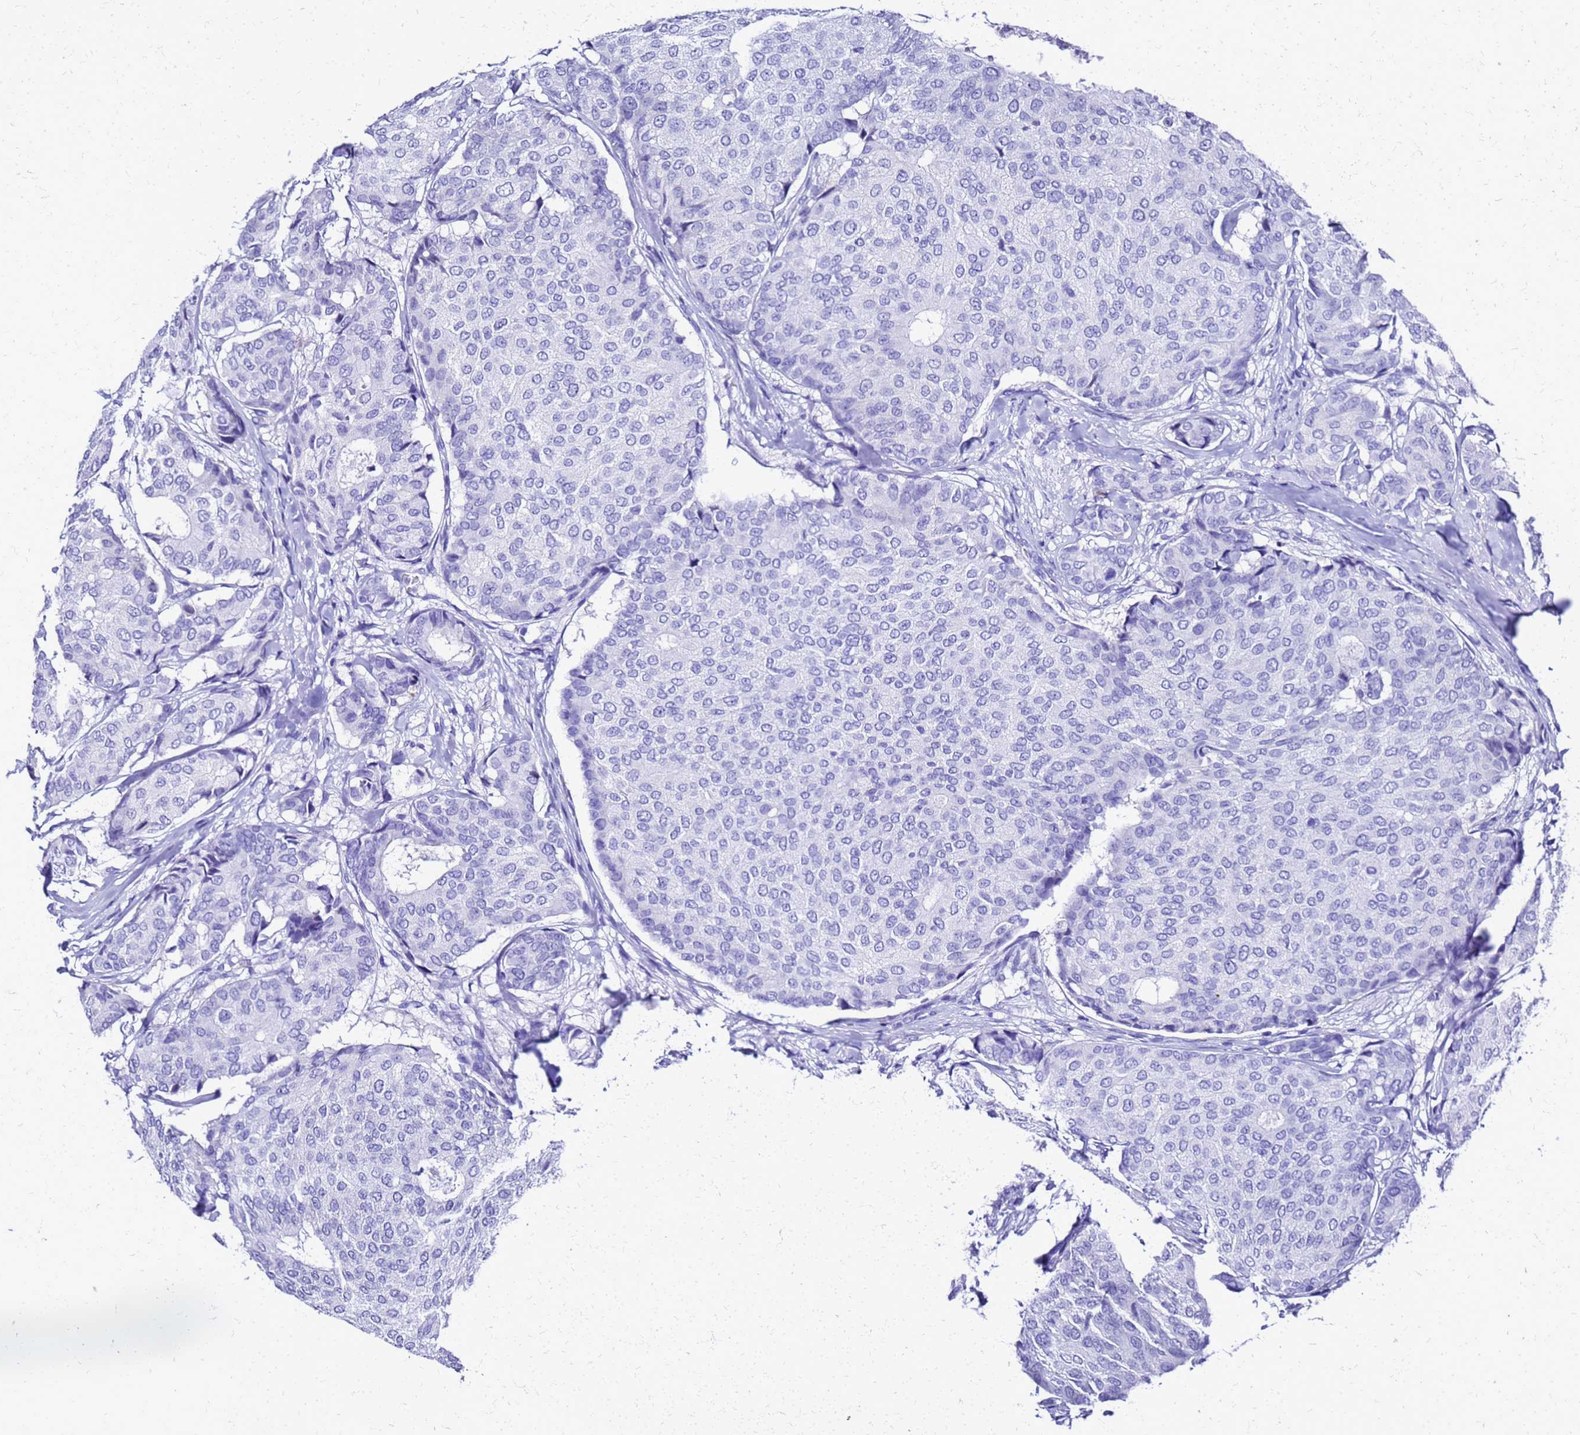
{"staining": {"intensity": "negative", "quantity": "none", "location": "none"}, "tissue": "breast cancer", "cell_type": "Tumor cells", "image_type": "cancer", "snomed": [{"axis": "morphology", "description": "Duct carcinoma"}, {"axis": "topography", "description": "Breast"}], "caption": "Immunohistochemical staining of breast intraductal carcinoma displays no significant expression in tumor cells. (IHC, brightfield microscopy, high magnification).", "gene": "SMIM21", "patient": {"sex": "female", "age": 75}}